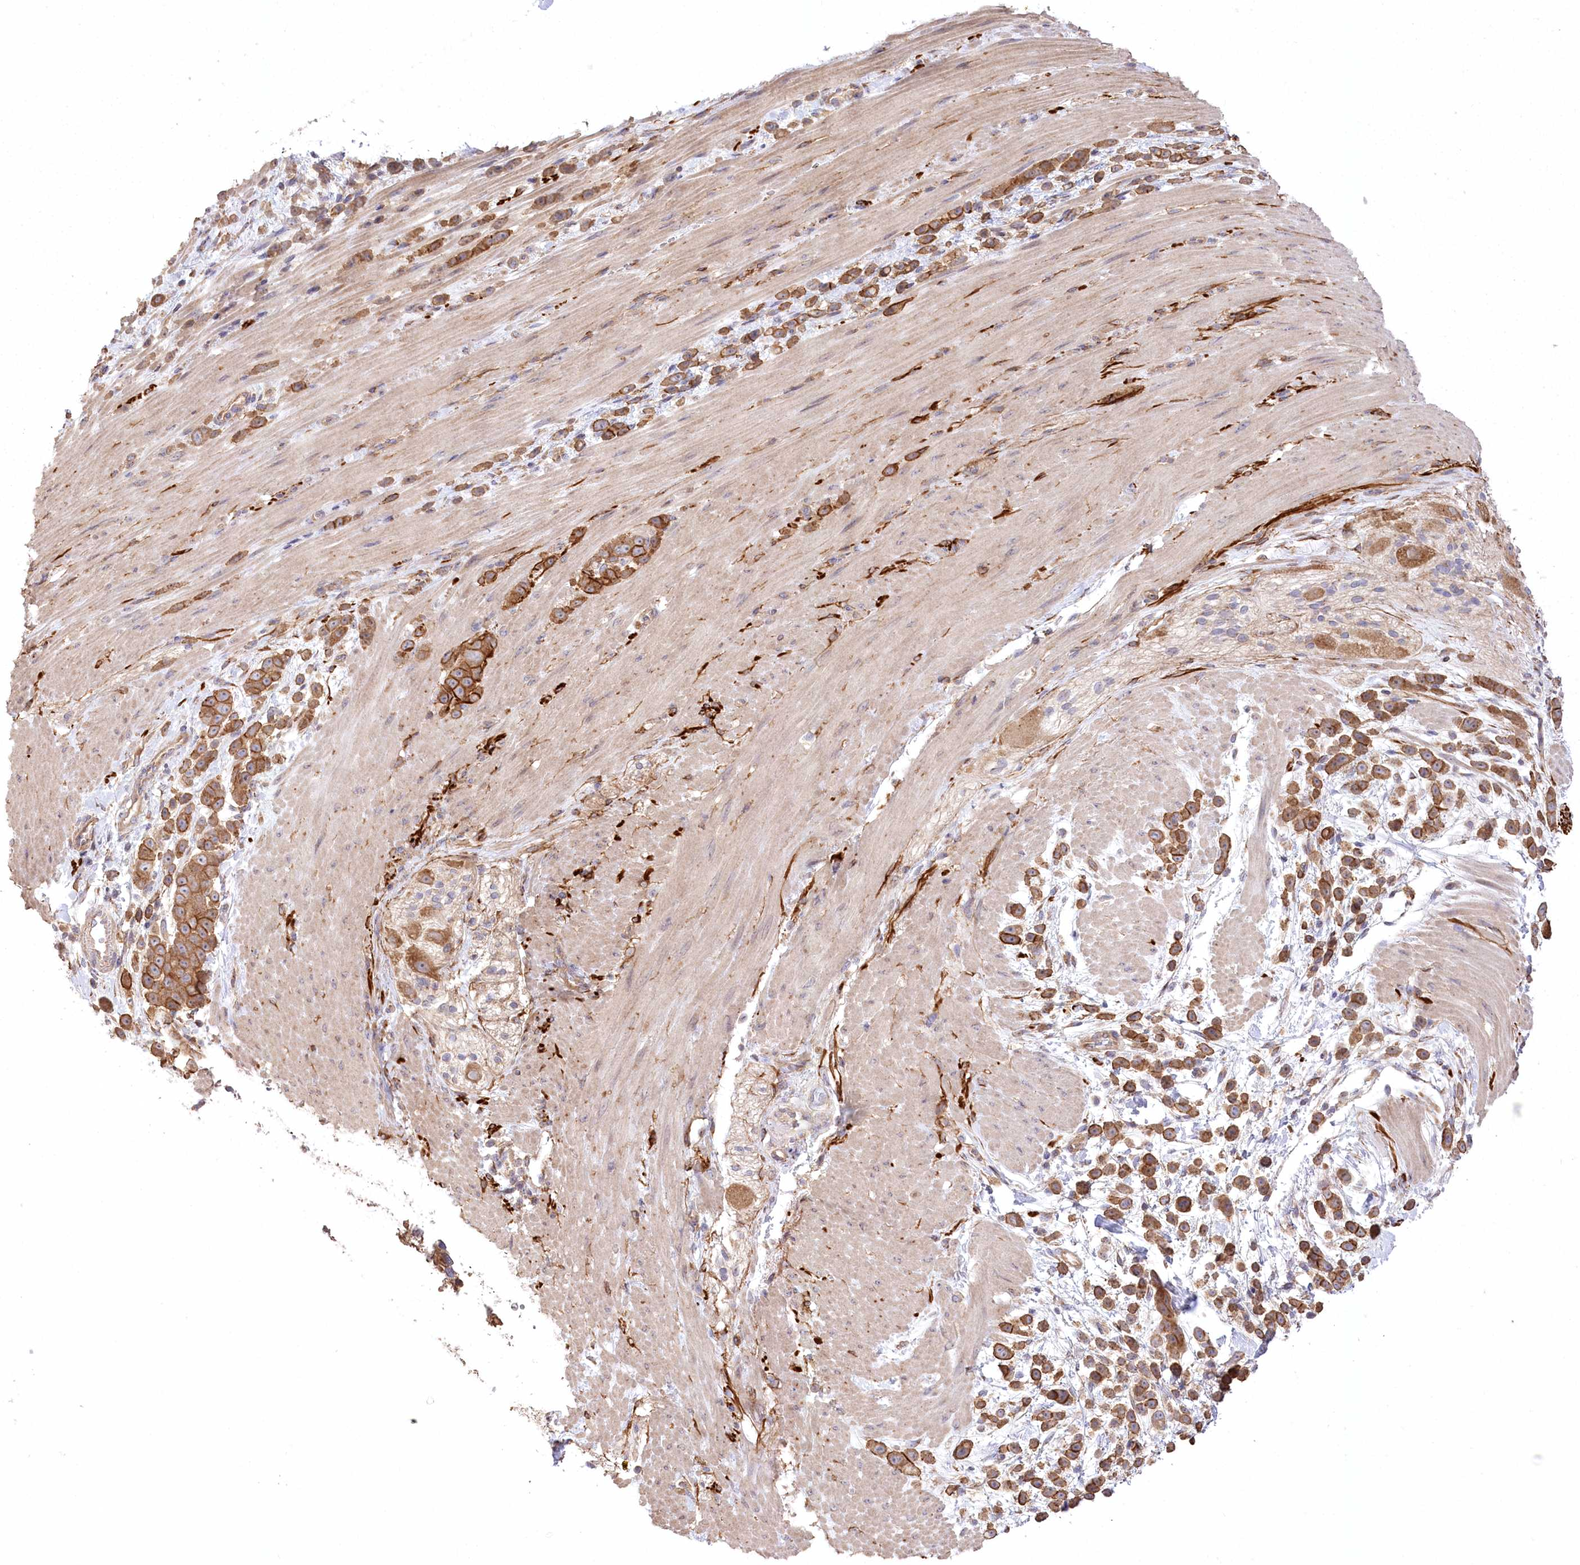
{"staining": {"intensity": "moderate", "quantity": ">75%", "location": "cytoplasmic/membranous"}, "tissue": "pancreatic cancer", "cell_type": "Tumor cells", "image_type": "cancer", "snomed": [{"axis": "morphology", "description": "Normal tissue, NOS"}, {"axis": "morphology", "description": "Adenocarcinoma, NOS"}, {"axis": "topography", "description": "Pancreas"}], "caption": "Protein expression analysis of pancreatic cancer (adenocarcinoma) exhibits moderate cytoplasmic/membranous staining in about >75% of tumor cells.", "gene": "PRSS53", "patient": {"sex": "female", "age": 64}}